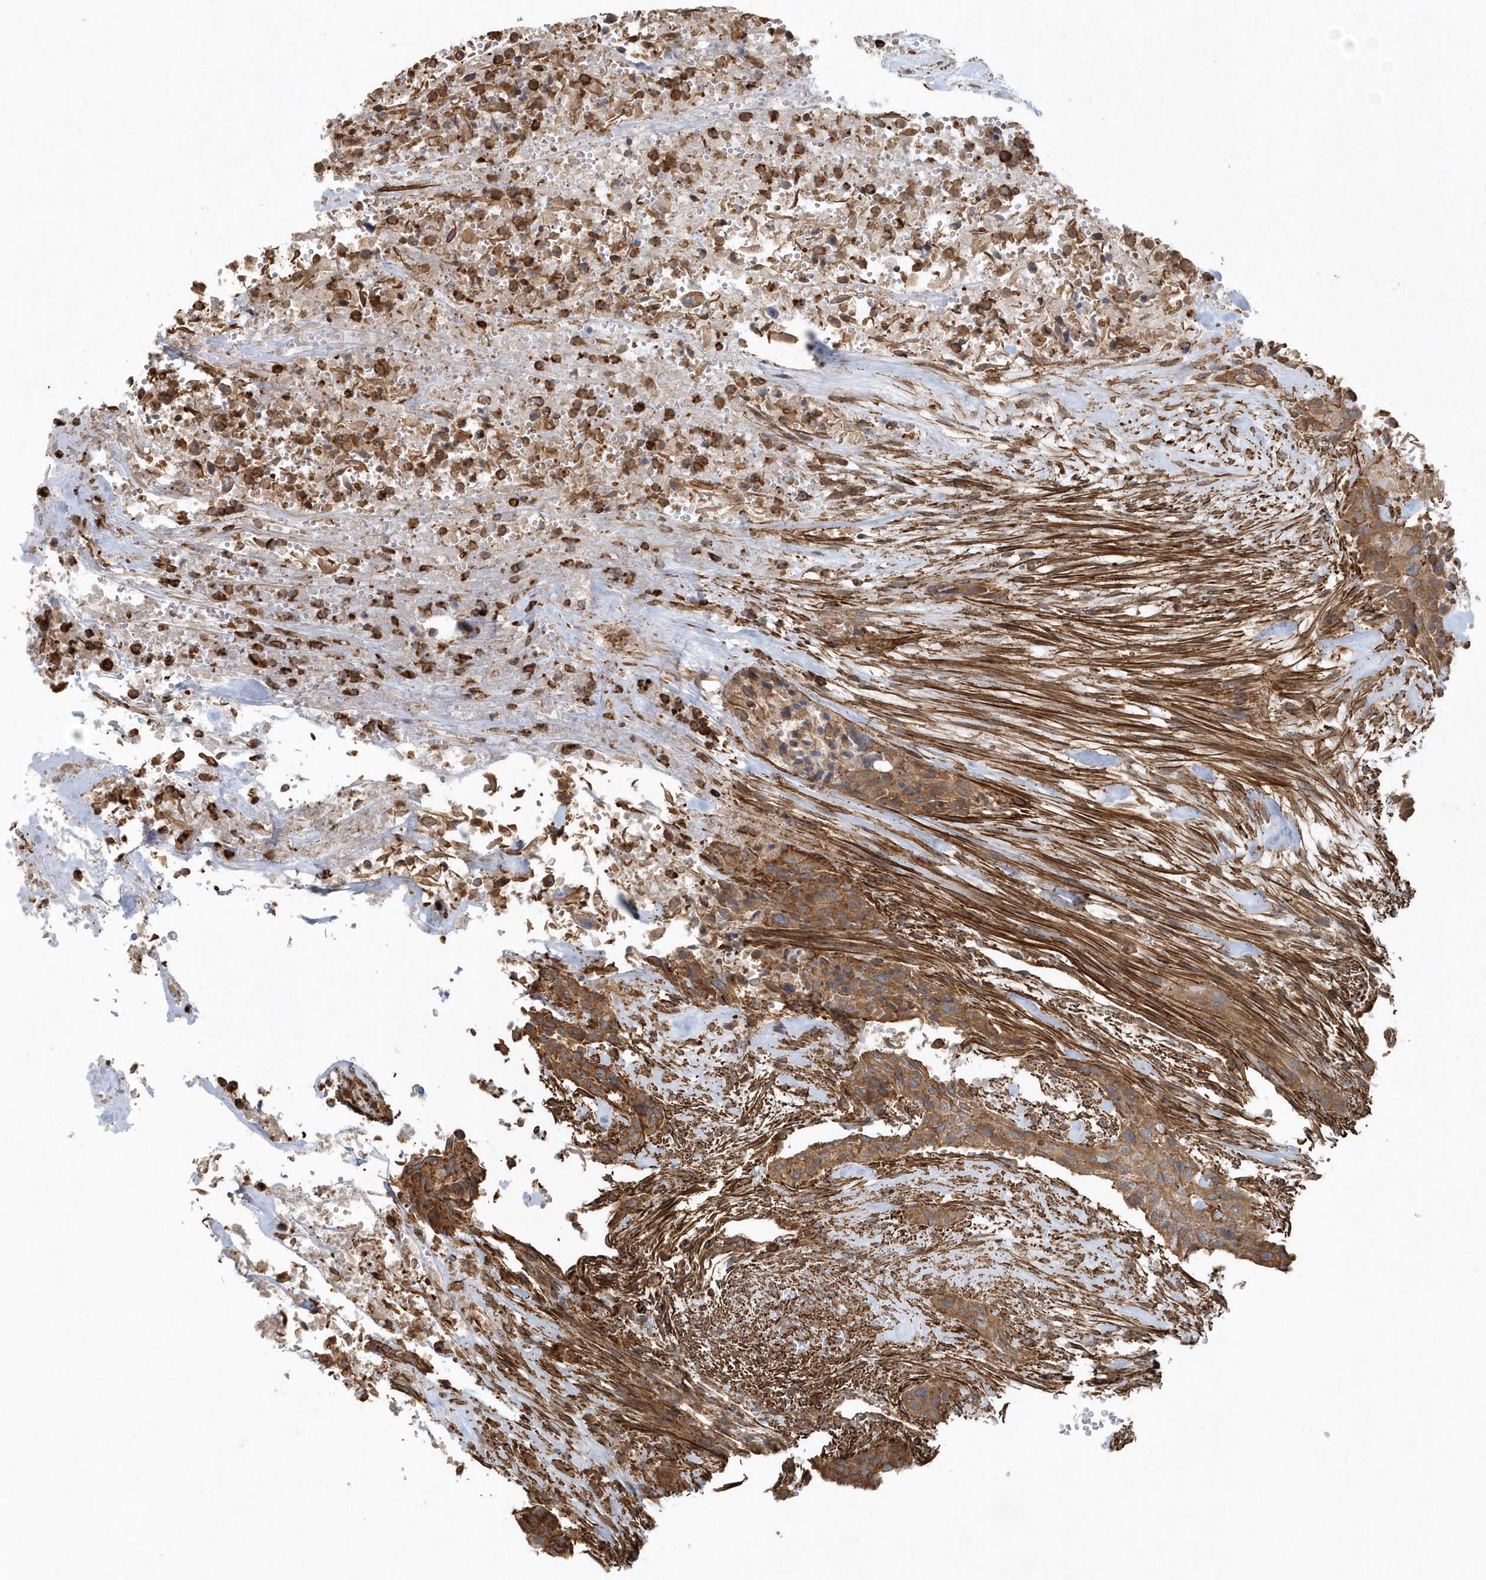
{"staining": {"intensity": "moderate", "quantity": ">75%", "location": "cytoplasmic/membranous"}, "tissue": "urothelial cancer", "cell_type": "Tumor cells", "image_type": "cancer", "snomed": [{"axis": "morphology", "description": "Urothelial carcinoma, High grade"}, {"axis": "topography", "description": "Urinary bladder"}], "caption": "High-grade urothelial carcinoma stained with a protein marker reveals moderate staining in tumor cells.", "gene": "MMUT", "patient": {"sex": "male", "age": 35}}